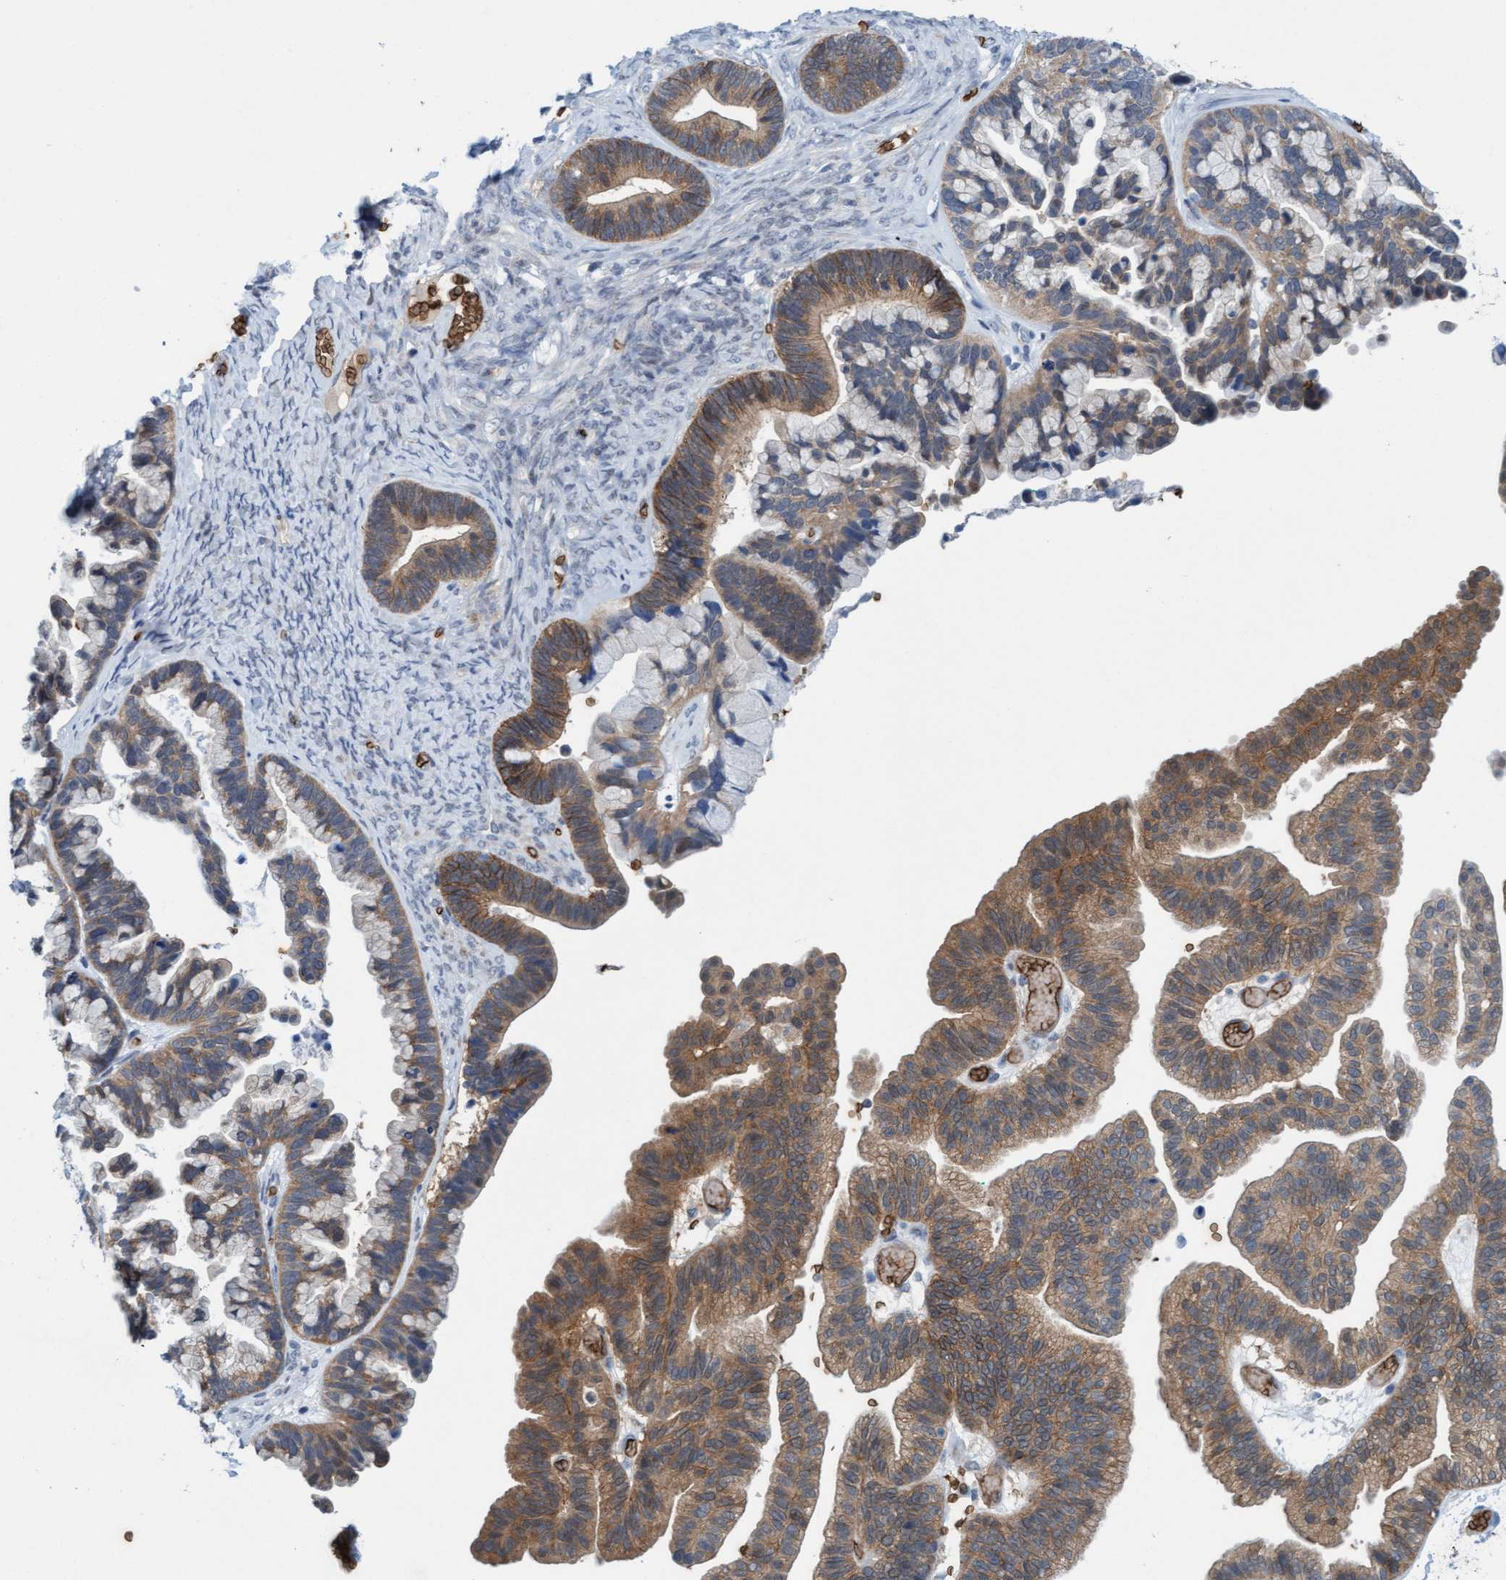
{"staining": {"intensity": "moderate", "quantity": ">75%", "location": "cytoplasmic/membranous"}, "tissue": "ovarian cancer", "cell_type": "Tumor cells", "image_type": "cancer", "snomed": [{"axis": "morphology", "description": "Cystadenocarcinoma, serous, NOS"}, {"axis": "topography", "description": "Ovary"}], "caption": "The micrograph shows immunohistochemical staining of ovarian cancer (serous cystadenocarcinoma). There is moderate cytoplasmic/membranous expression is present in approximately >75% of tumor cells.", "gene": "SPEM2", "patient": {"sex": "female", "age": 56}}